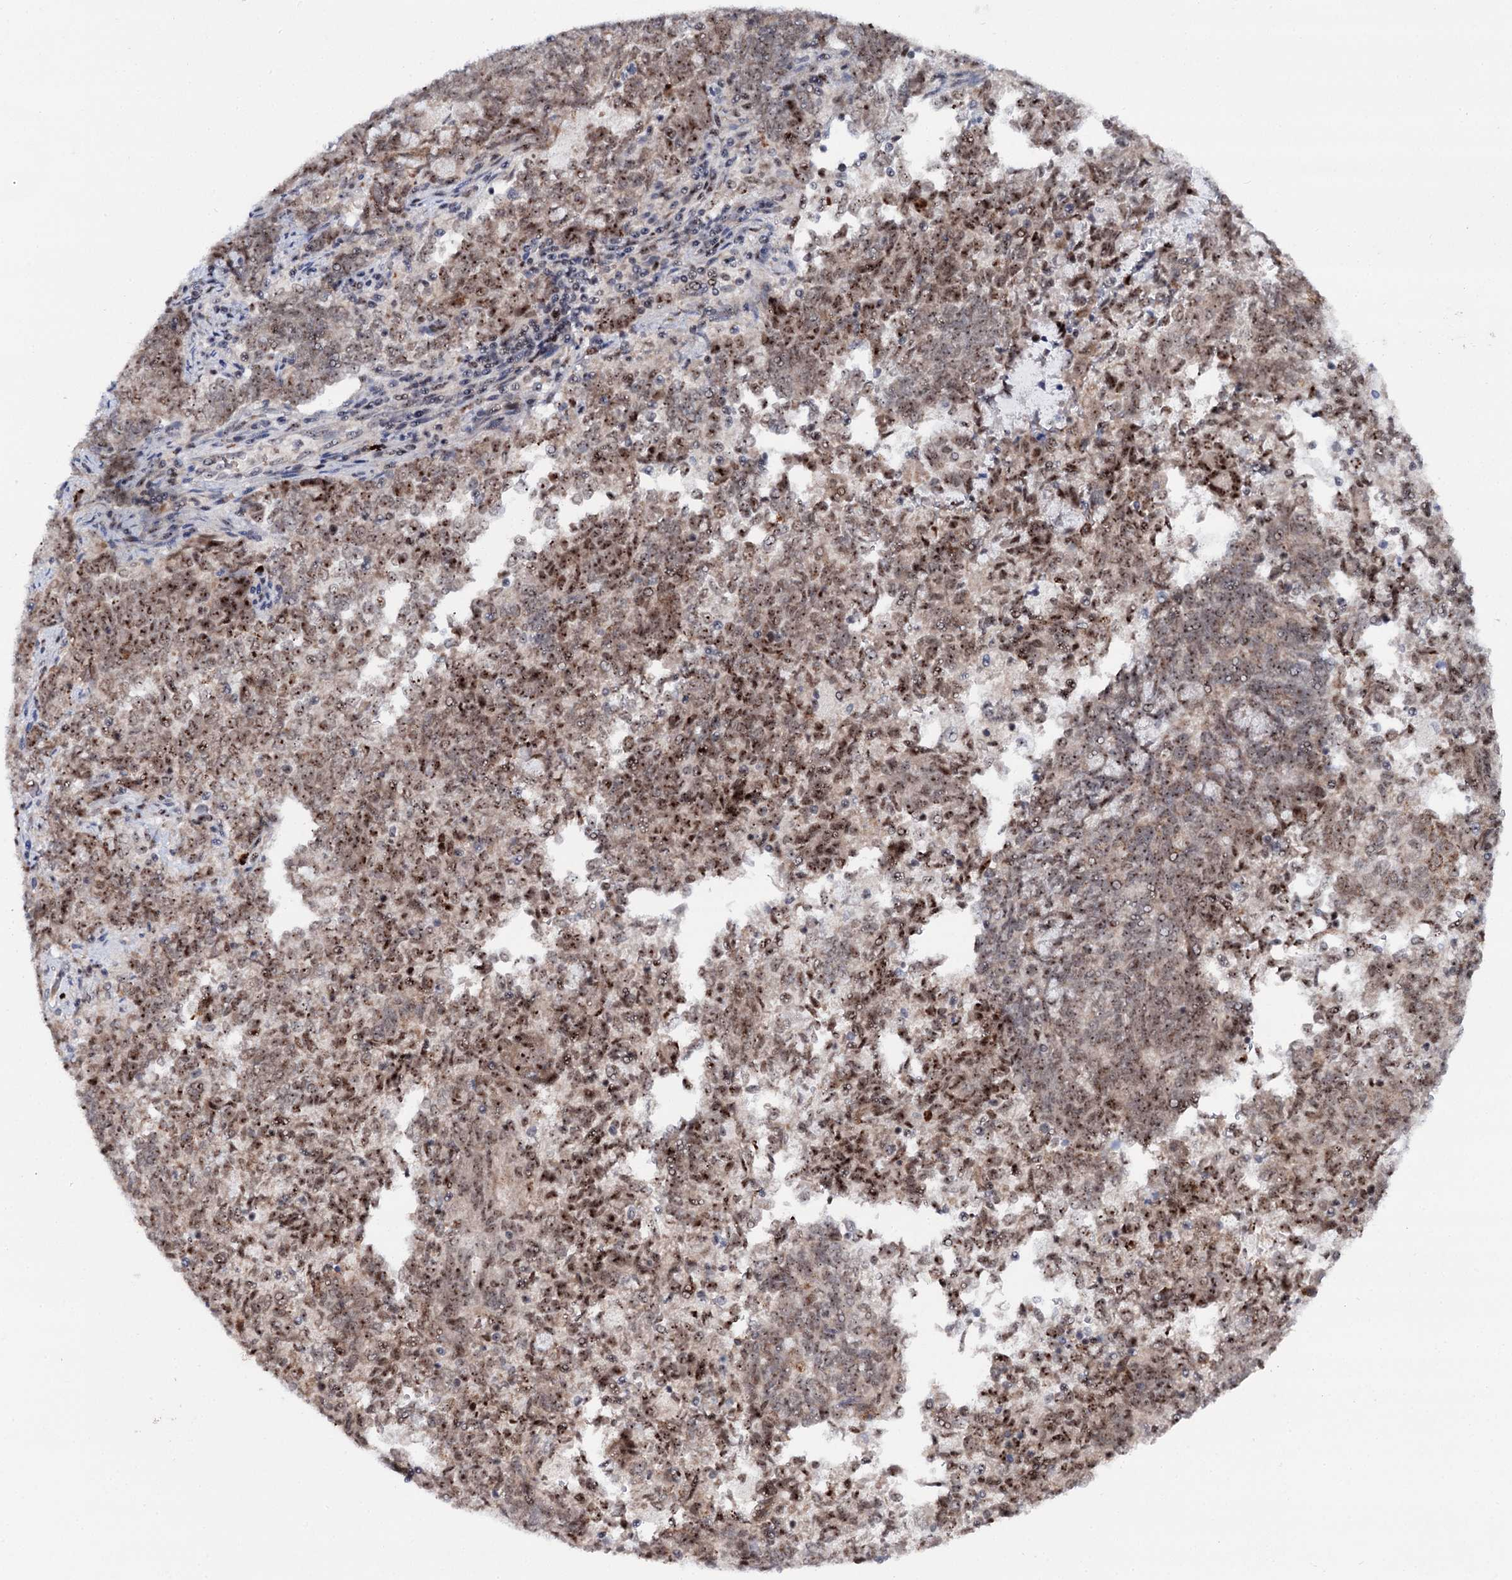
{"staining": {"intensity": "moderate", "quantity": ">75%", "location": "nuclear"}, "tissue": "endometrial cancer", "cell_type": "Tumor cells", "image_type": "cancer", "snomed": [{"axis": "morphology", "description": "Adenocarcinoma, NOS"}, {"axis": "topography", "description": "Endometrium"}], "caption": "Immunohistochemistry photomicrograph of neoplastic tissue: adenocarcinoma (endometrial) stained using IHC shows medium levels of moderate protein expression localized specifically in the nuclear of tumor cells, appearing as a nuclear brown color.", "gene": "BUD13", "patient": {"sex": "female", "age": 80}}